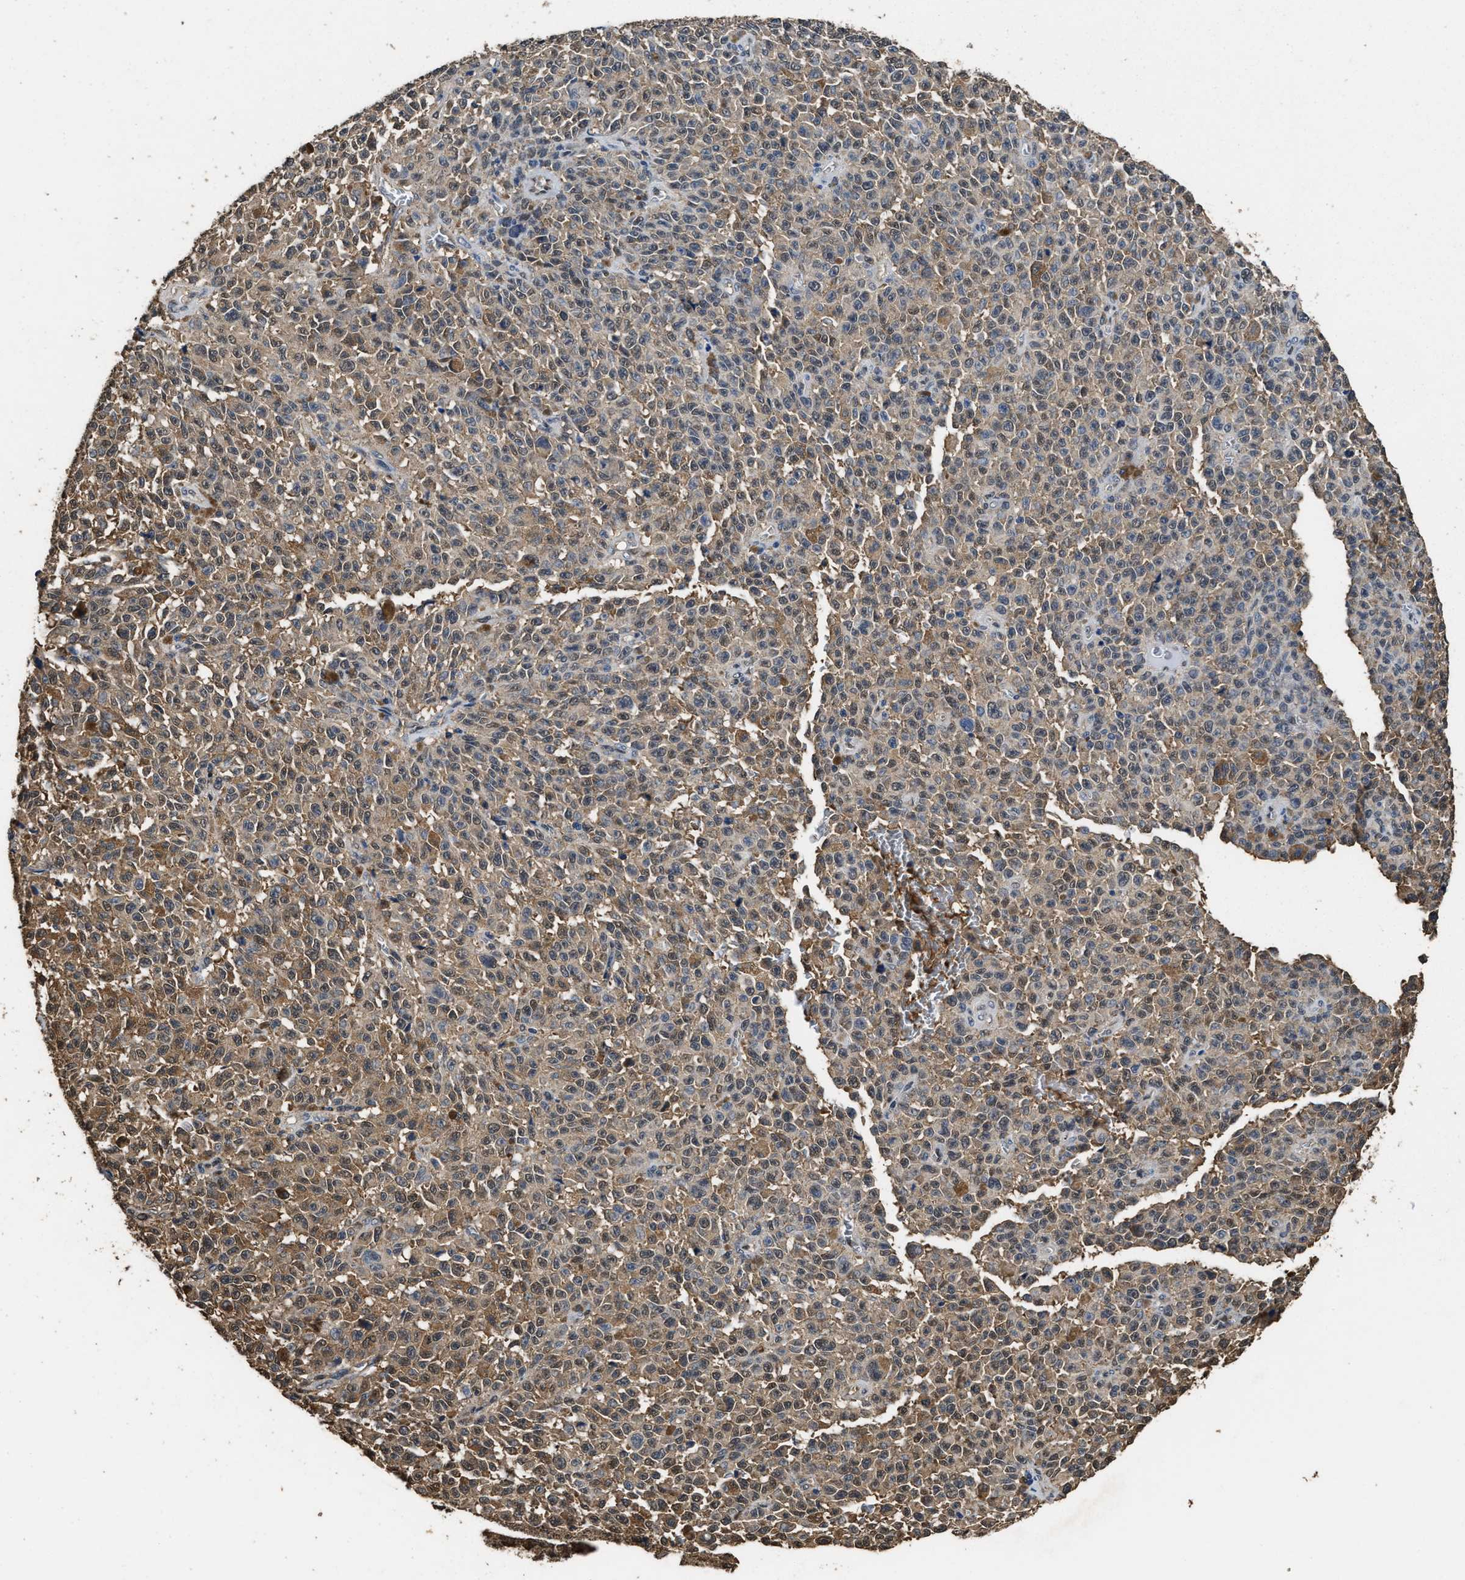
{"staining": {"intensity": "weak", "quantity": "25%-75%", "location": "cytoplasmic/membranous,nuclear"}, "tissue": "melanoma", "cell_type": "Tumor cells", "image_type": "cancer", "snomed": [{"axis": "morphology", "description": "Malignant melanoma, NOS"}, {"axis": "topography", "description": "Skin"}], "caption": "Brown immunohistochemical staining in human malignant melanoma reveals weak cytoplasmic/membranous and nuclear staining in about 25%-75% of tumor cells.", "gene": "YWHAE", "patient": {"sex": "female", "age": 82}}